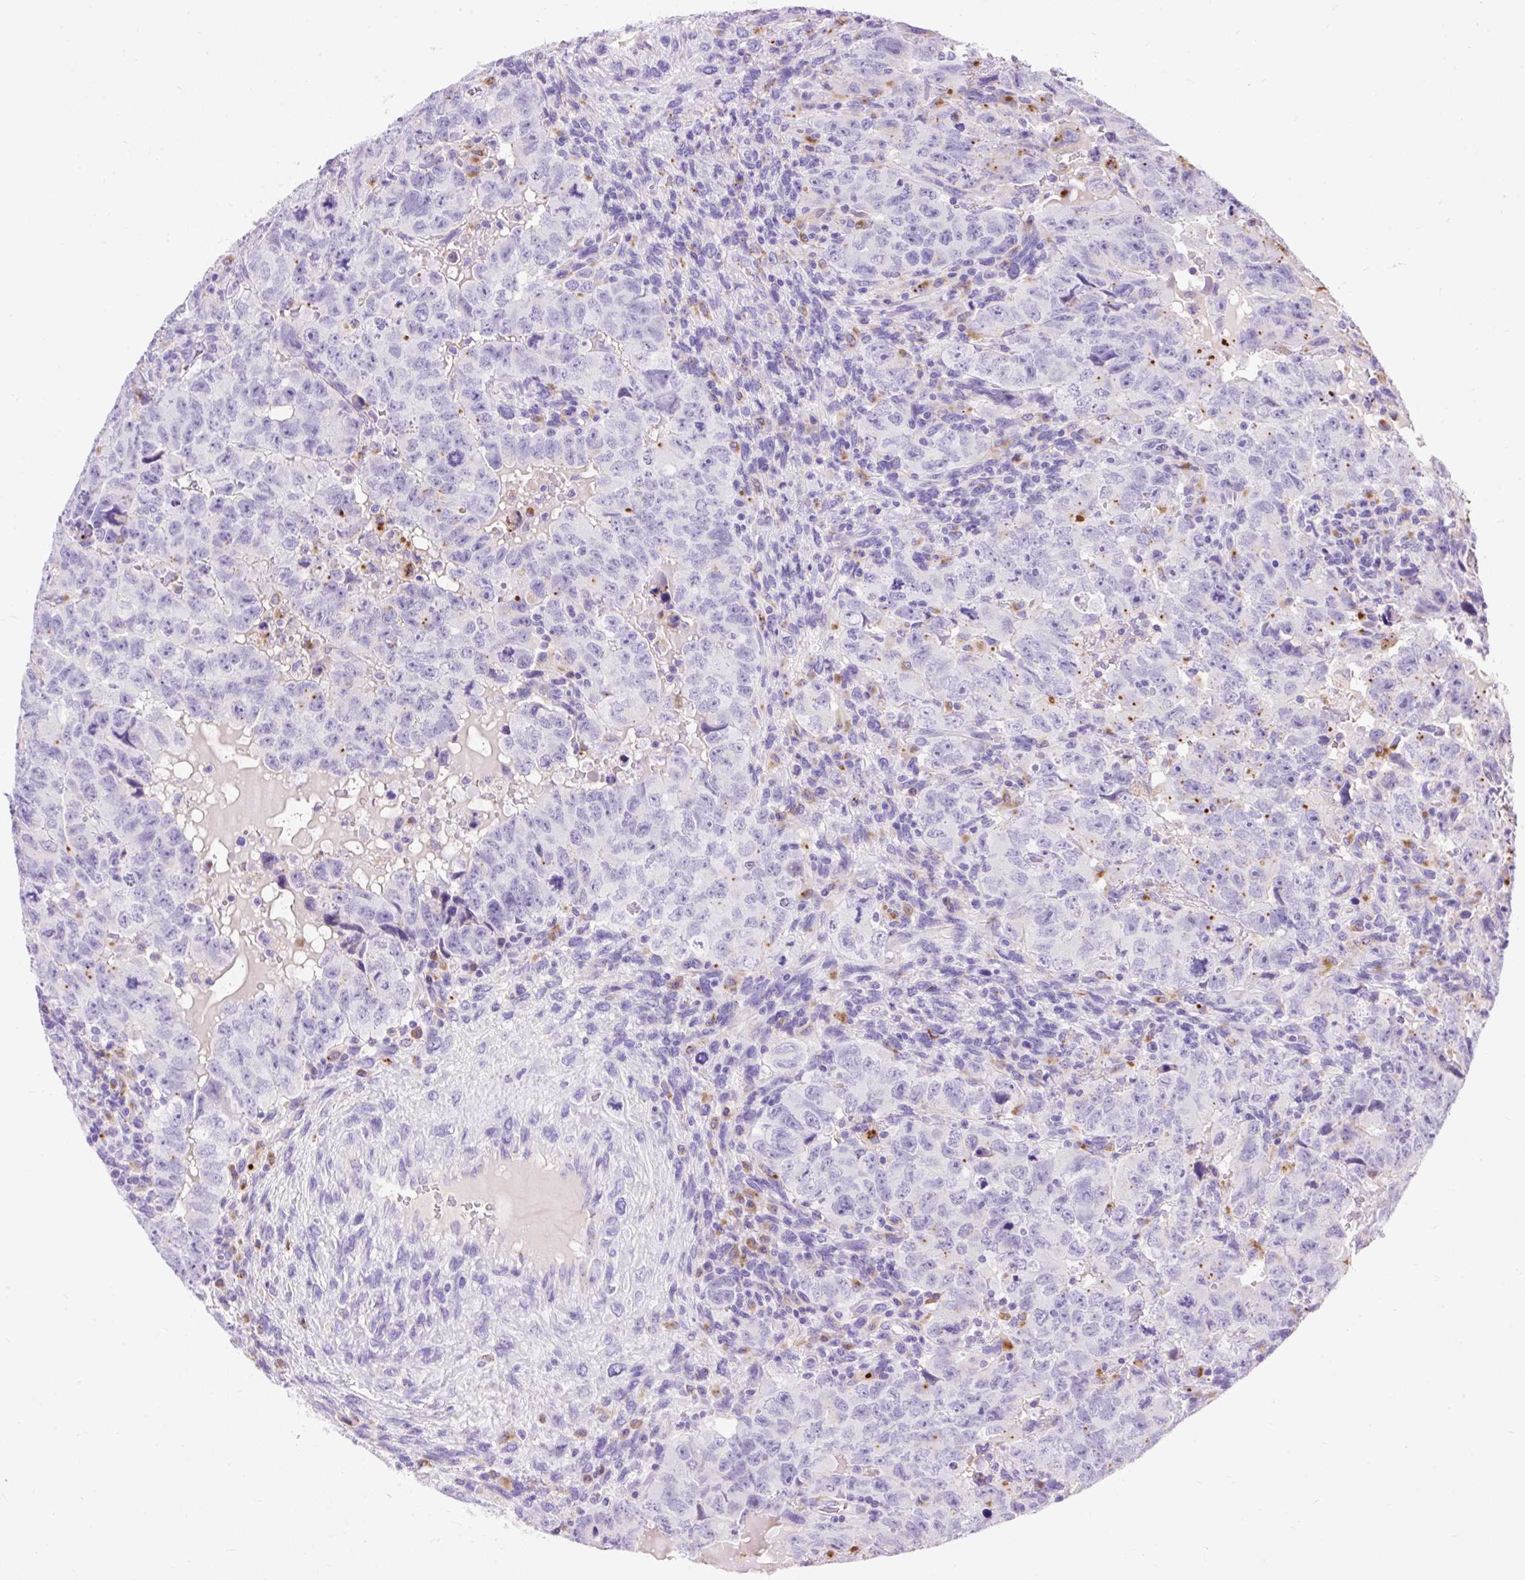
{"staining": {"intensity": "negative", "quantity": "none", "location": "none"}, "tissue": "testis cancer", "cell_type": "Tumor cells", "image_type": "cancer", "snomed": [{"axis": "morphology", "description": "Carcinoma, Embryonal, NOS"}, {"axis": "topography", "description": "Testis"}], "caption": "An immunohistochemistry (IHC) image of embryonal carcinoma (testis) is shown. There is no staining in tumor cells of embryonal carcinoma (testis).", "gene": "HEXB", "patient": {"sex": "male", "age": 24}}